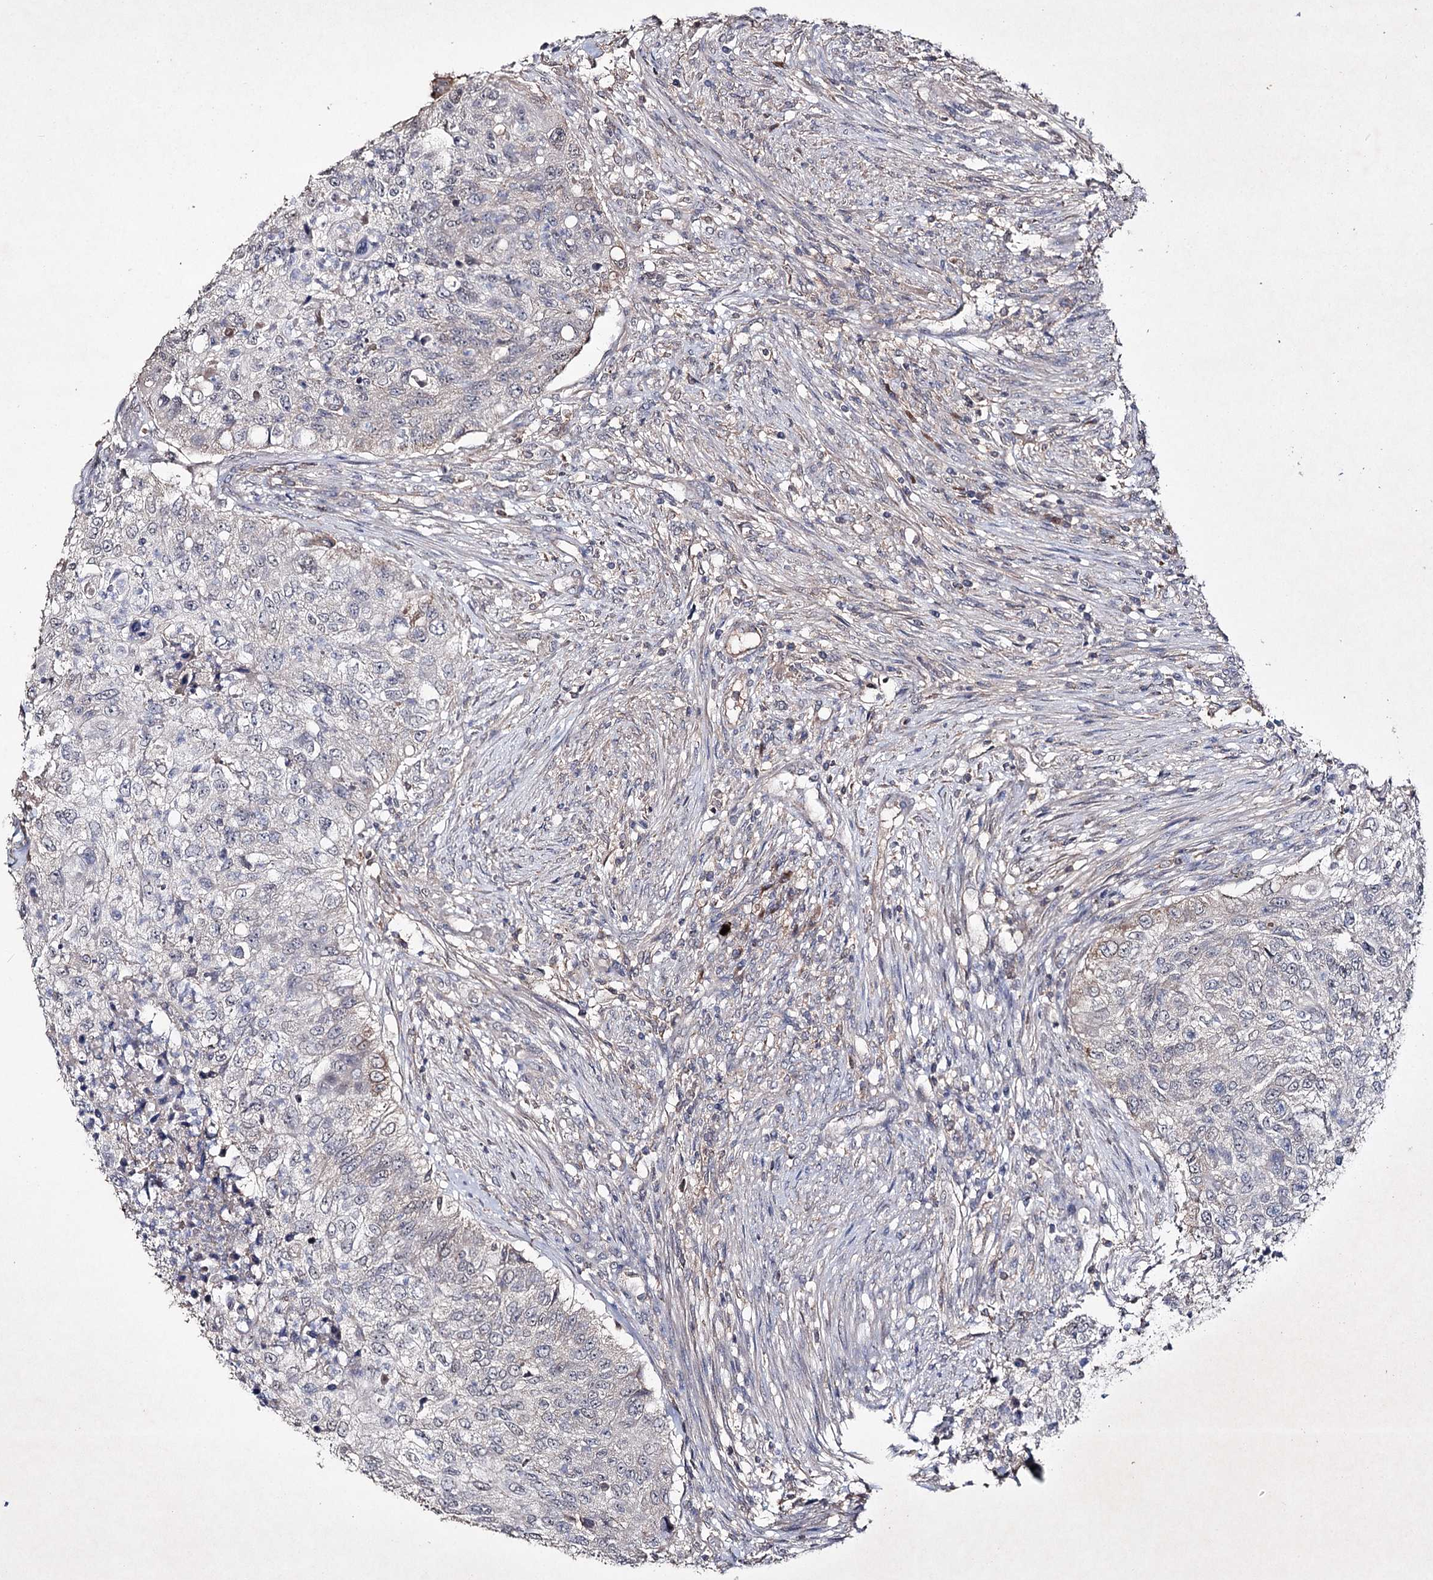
{"staining": {"intensity": "weak", "quantity": "<25%", "location": "cytoplasmic/membranous"}, "tissue": "urothelial cancer", "cell_type": "Tumor cells", "image_type": "cancer", "snomed": [{"axis": "morphology", "description": "Urothelial carcinoma, High grade"}, {"axis": "topography", "description": "Urinary bladder"}], "caption": "Immunohistochemical staining of human urothelial cancer reveals no significant staining in tumor cells. (DAB (3,3'-diaminobenzidine) IHC visualized using brightfield microscopy, high magnification).", "gene": "SEMA4G", "patient": {"sex": "female", "age": 60}}